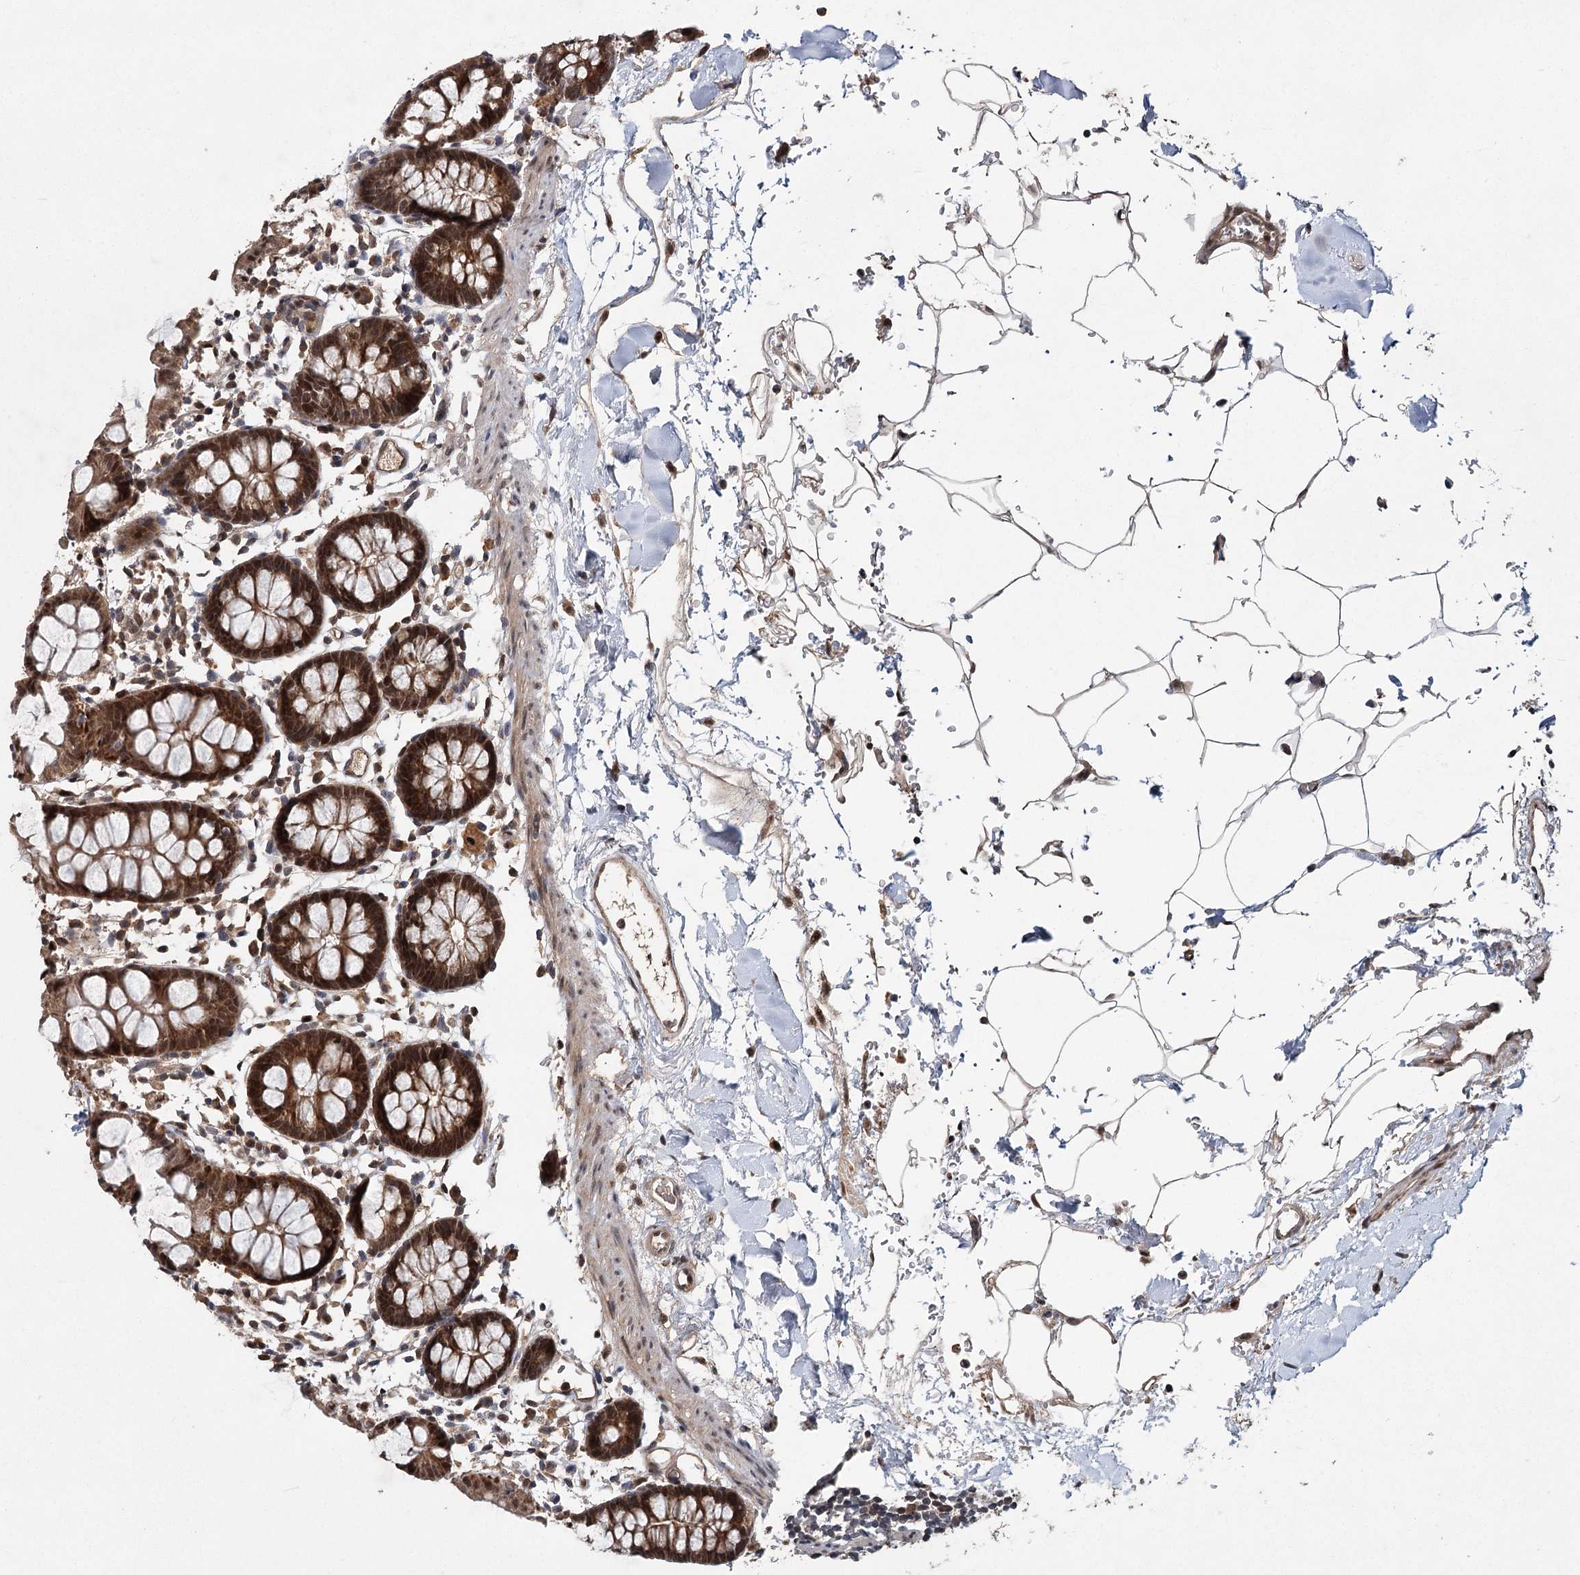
{"staining": {"intensity": "moderate", "quantity": ">75%", "location": "cytoplasmic/membranous,nuclear"}, "tissue": "colon", "cell_type": "Endothelial cells", "image_type": "normal", "snomed": [{"axis": "morphology", "description": "Normal tissue, NOS"}, {"axis": "topography", "description": "Colon"}], "caption": "High-power microscopy captured an immunohistochemistry (IHC) image of unremarkable colon, revealing moderate cytoplasmic/membranous,nuclear expression in about >75% of endothelial cells. The protein of interest is shown in brown color, while the nuclei are stained blue.", "gene": "MYG1", "patient": {"sex": "male", "age": 75}}